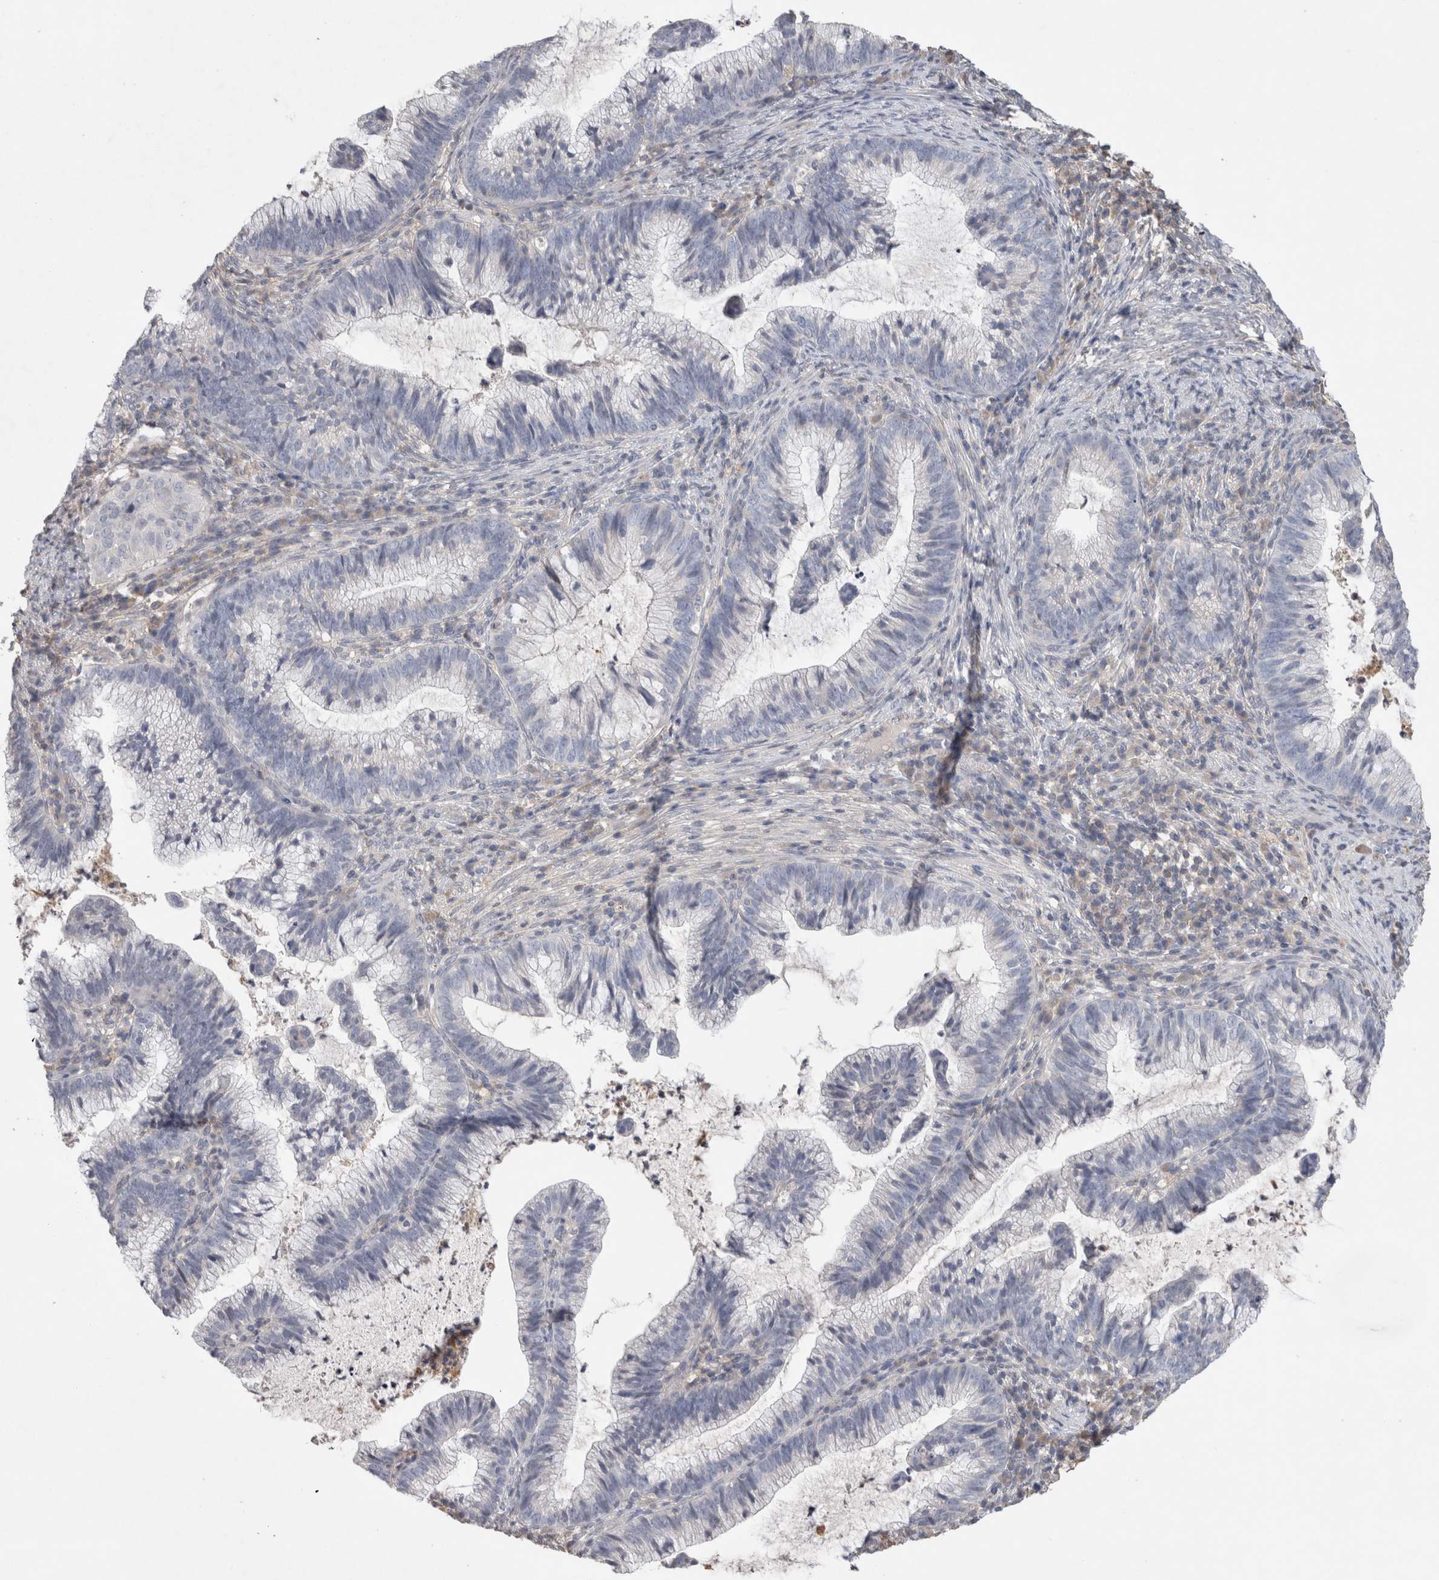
{"staining": {"intensity": "negative", "quantity": "none", "location": "none"}, "tissue": "cervical cancer", "cell_type": "Tumor cells", "image_type": "cancer", "snomed": [{"axis": "morphology", "description": "Adenocarcinoma, NOS"}, {"axis": "topography", "description": "Cervix"}], "caption": "IHC photomicrograph of human adenocarcinoma (cervical) stained for a protein (brown), which shows no staining in tumor cells.", "gene": "TRIM5", "patient": {"sex": "female", "age": 36}}